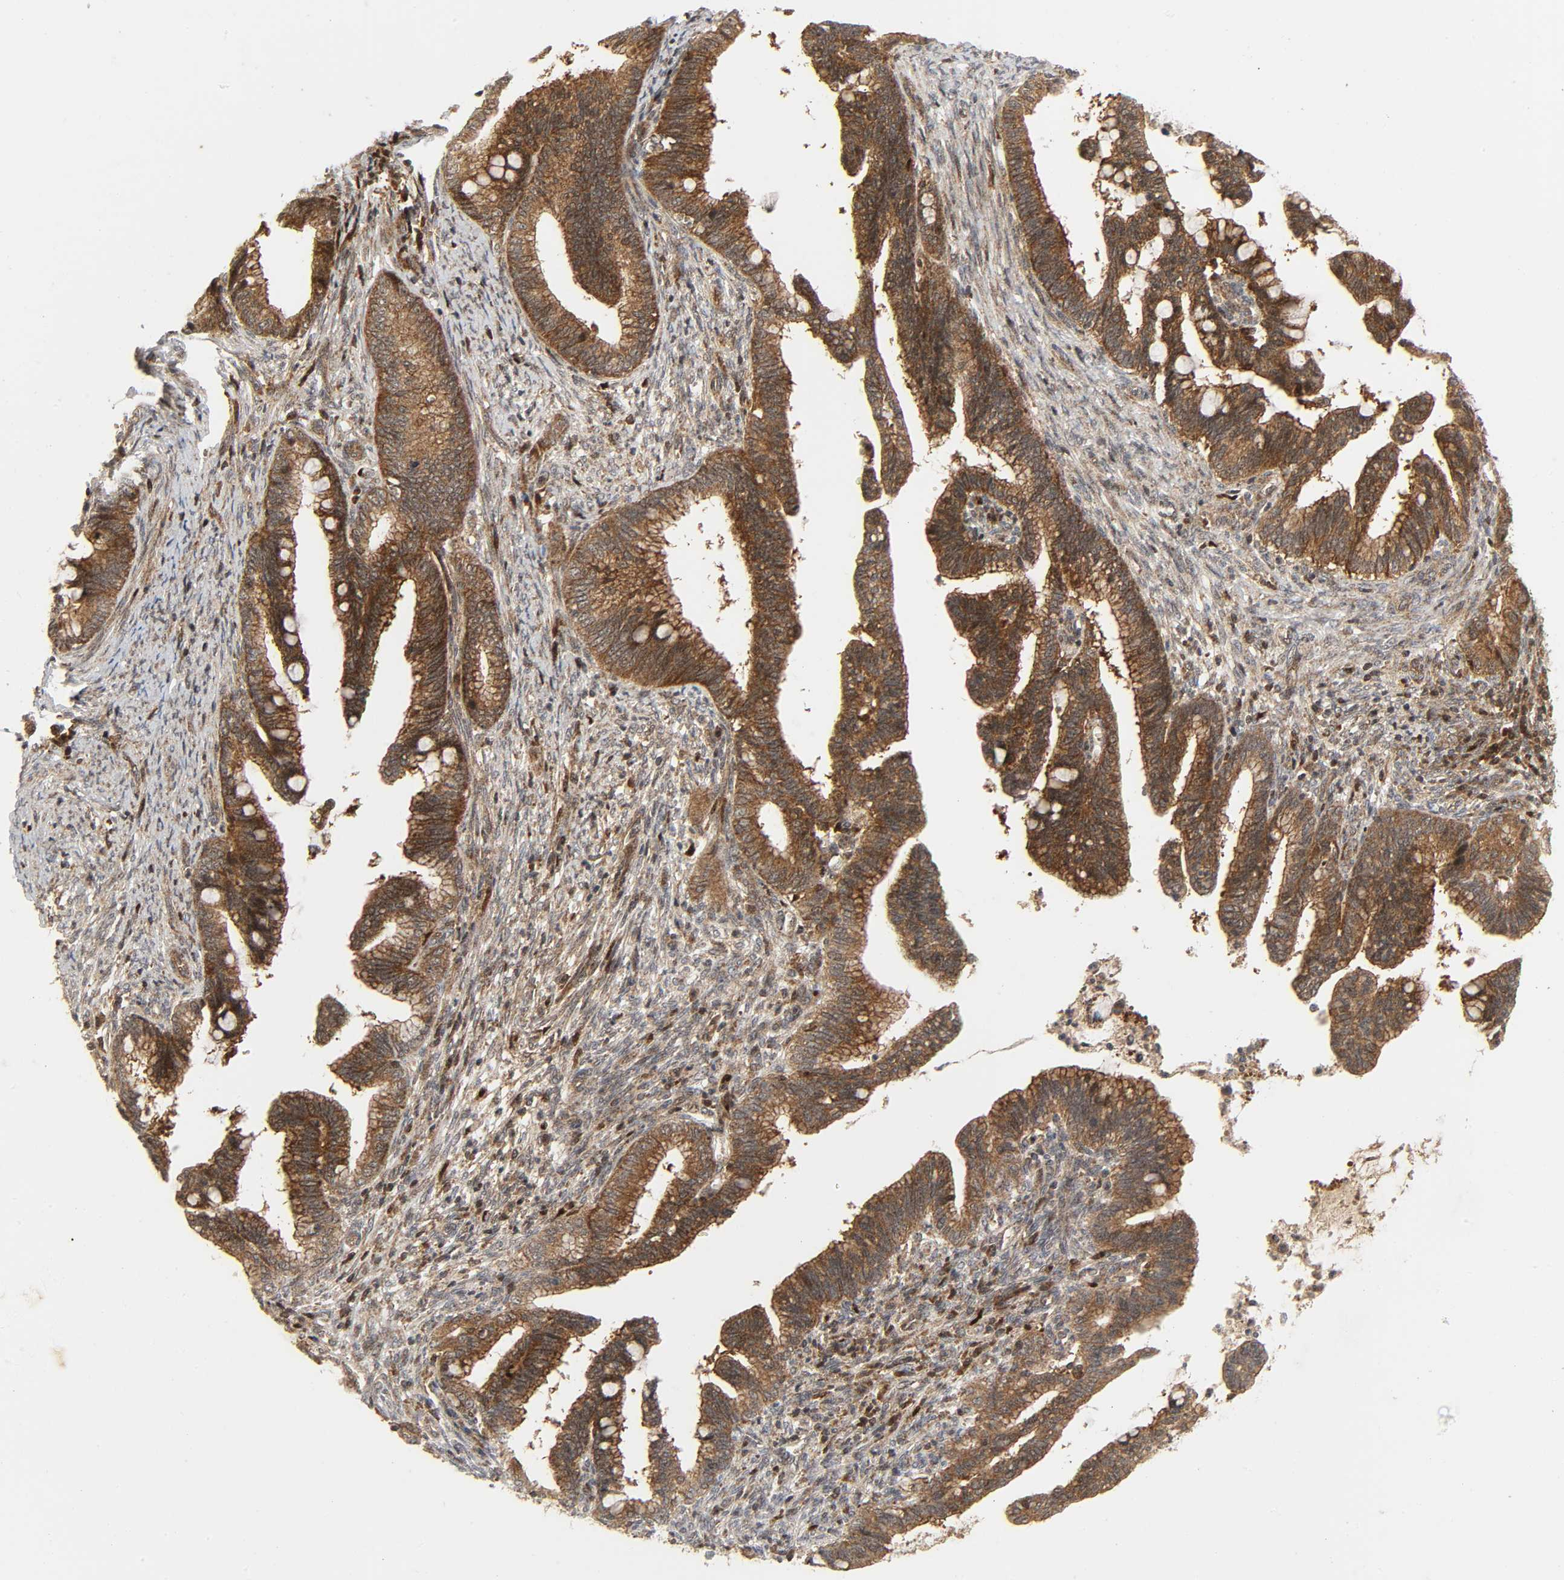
{"staining": {"intensity": "strong", "quantity": ">75%", "location": "cytoplasmic/membranous"}, "tissue": "cervical cancer", "cell_type": "Tumor cells", "image_type": "cancer", "snomed": [{"axis": "morphology", "description": "Adenocarcinoma, NOS"}, {"axis": "topography", "description": "Cervix"}], "caption": "Immunohistochemistry (IHC) micrograph of adenocarcinoma (cervical) stained for a protein (brown), which exhibits high levels of strong cytoplasmic/membranous positivity in about >75% of tumor cells.", "gene": "CHUK", "patient": {"sex": "female", "age": 36}}